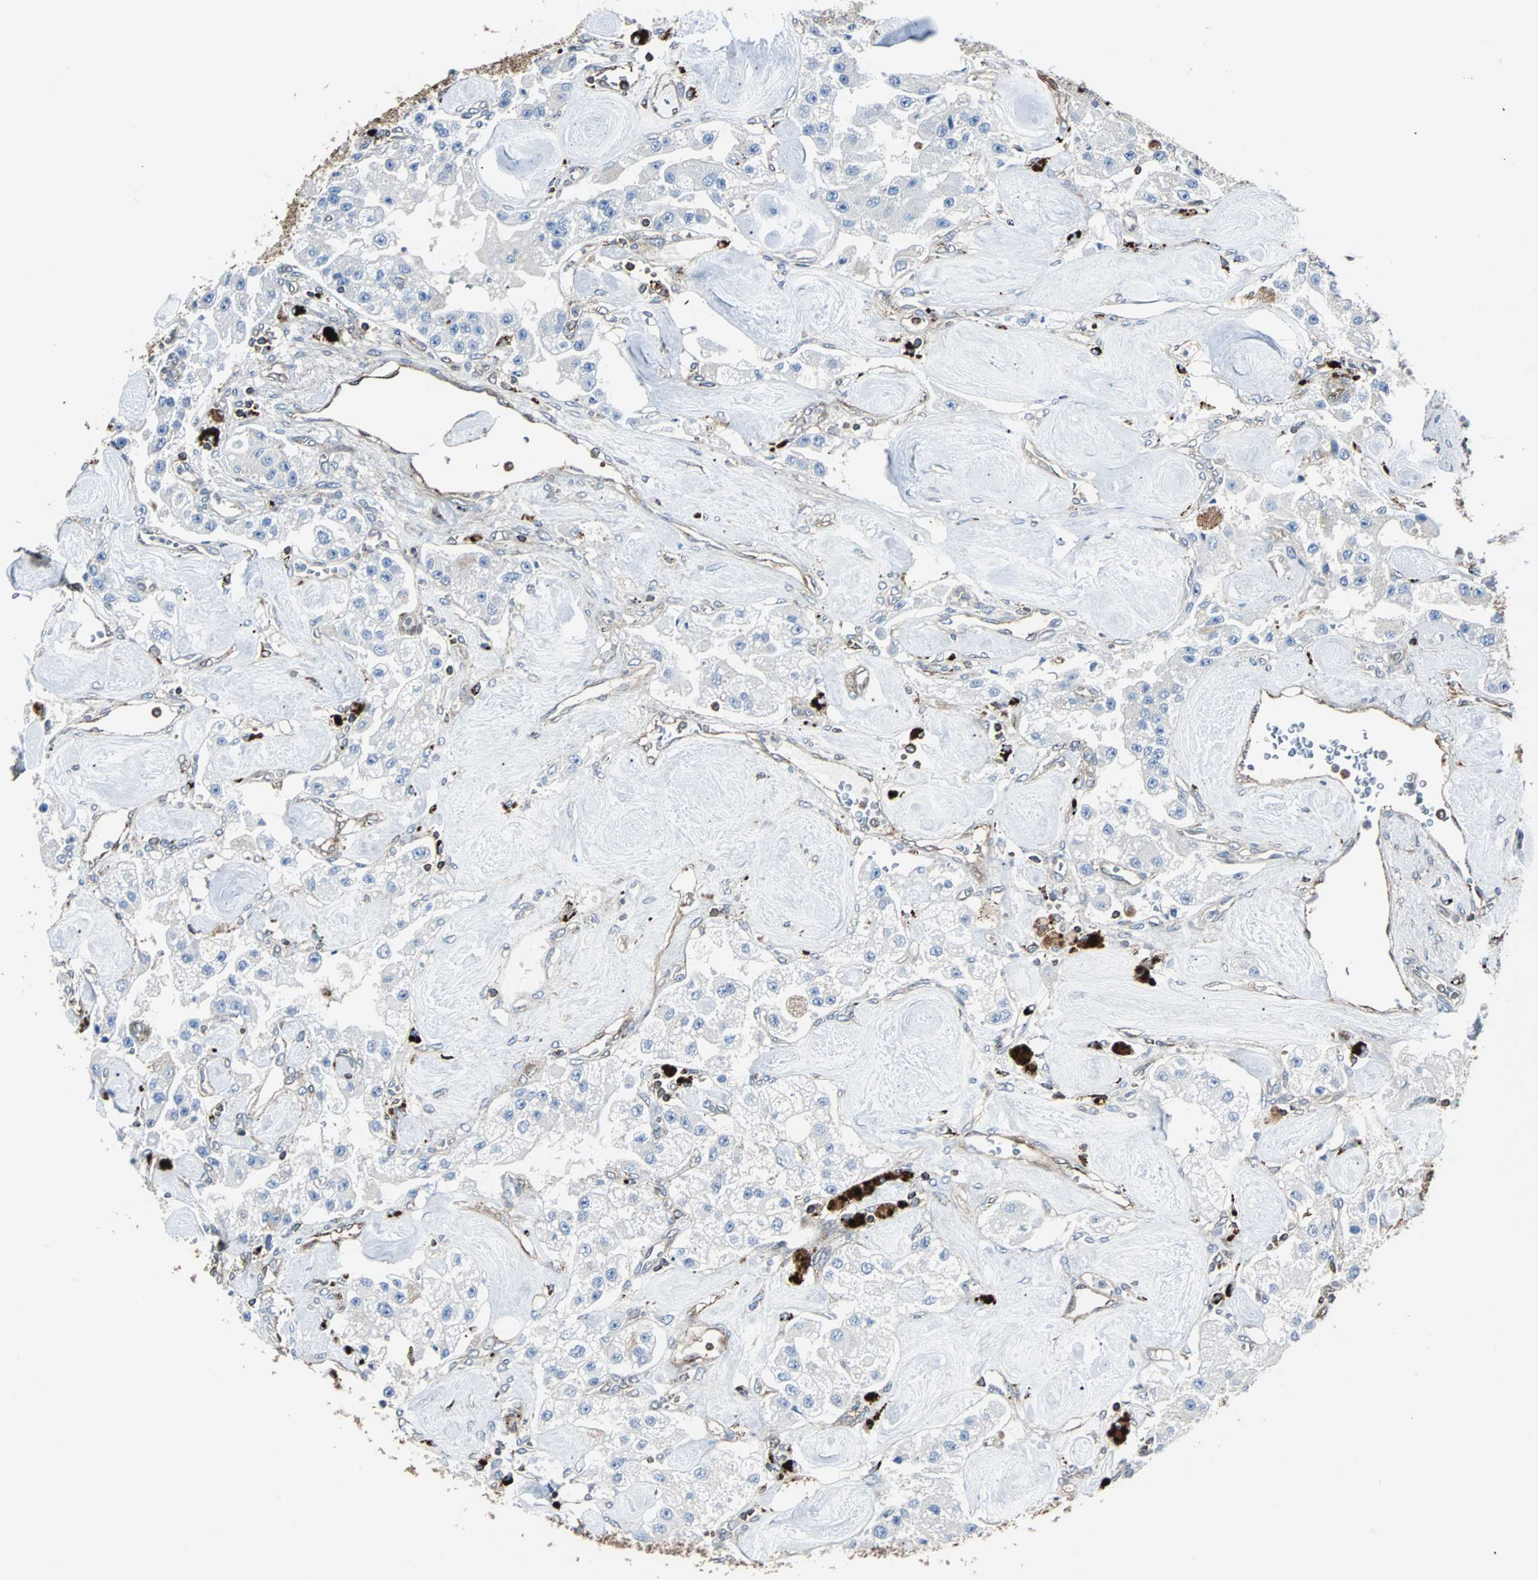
{"staining": {"intensity": "weak", "quantity": "<25%", "location": "cytoplasmic/membranous"}, "tissue": "carcinoid", "cell_type": "Tumor cells", "image_type": "cancer", "snomed": [{"axis": "morphology", "description": "Carcinoid, malignant, NOS"}, {"axis": "topography", "description": "Pancreas"}], "caption": "The IHC micrograph has no significant positivity in tumor cells of malignant carcinoid tissue.", "gene": "RELA", "patient": {"sex": "male", "age": 41}}